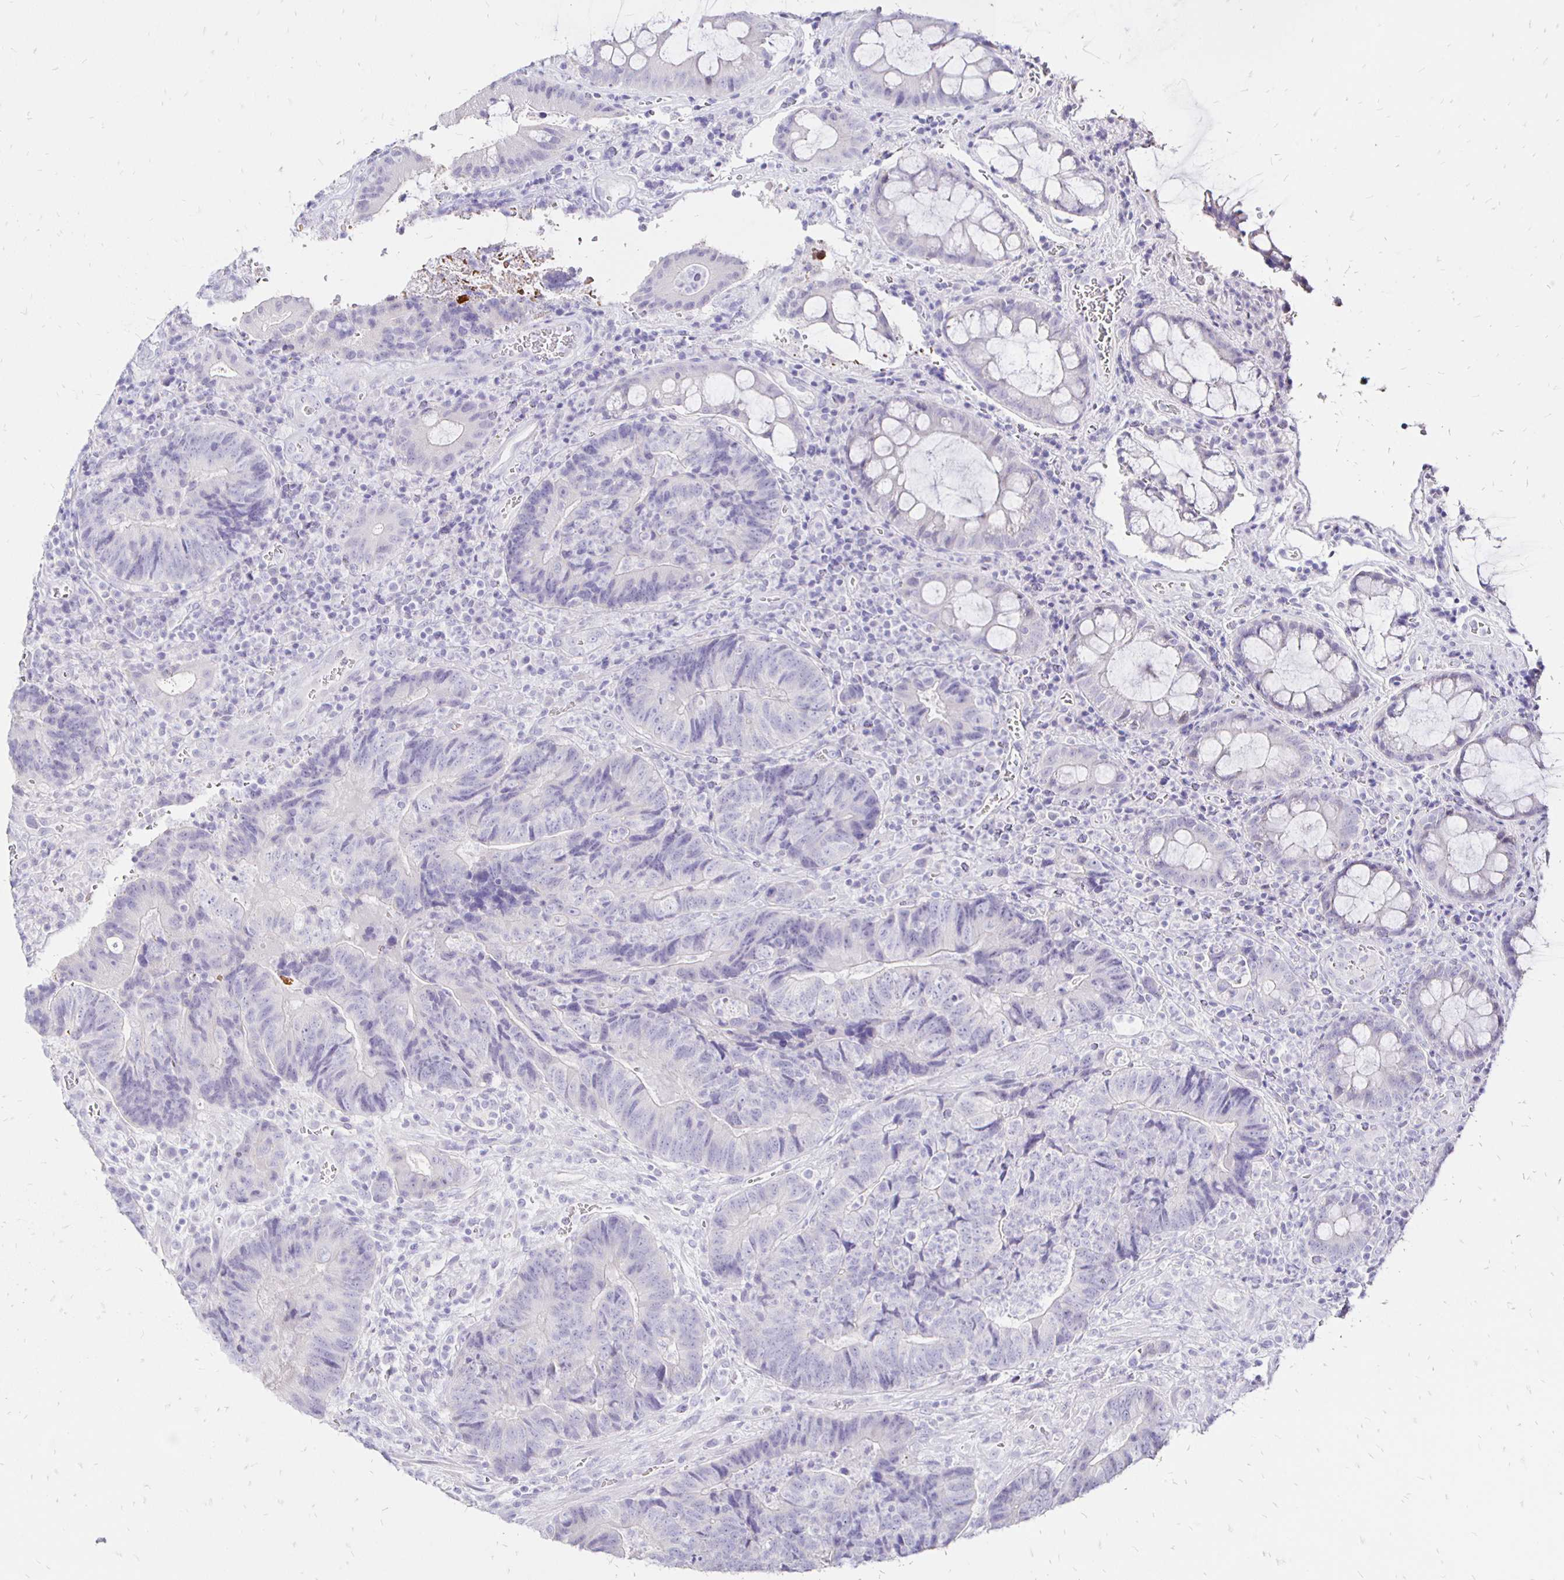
{"staining": {"intensity": "negative", "quantity": "none", "location": "none"}, "tissue": "colorectal cancer", "cell_type": "Tumor cells", "image_type": "cancer", "snomed": [{"axis": "morphology", "description": "Normal tissue, NOS"}, {"axis": "morphology", "description": "Adenocarcinoma, NOS"}, {"axis": "topography", "description": "Colon"}], "caption": "This is an IHC histopathology image of colorectal adenocarcinoma. There is no expression in tumor cells.", "gene": "IRGC", "patient": {"sex": "female", "age": 48}}